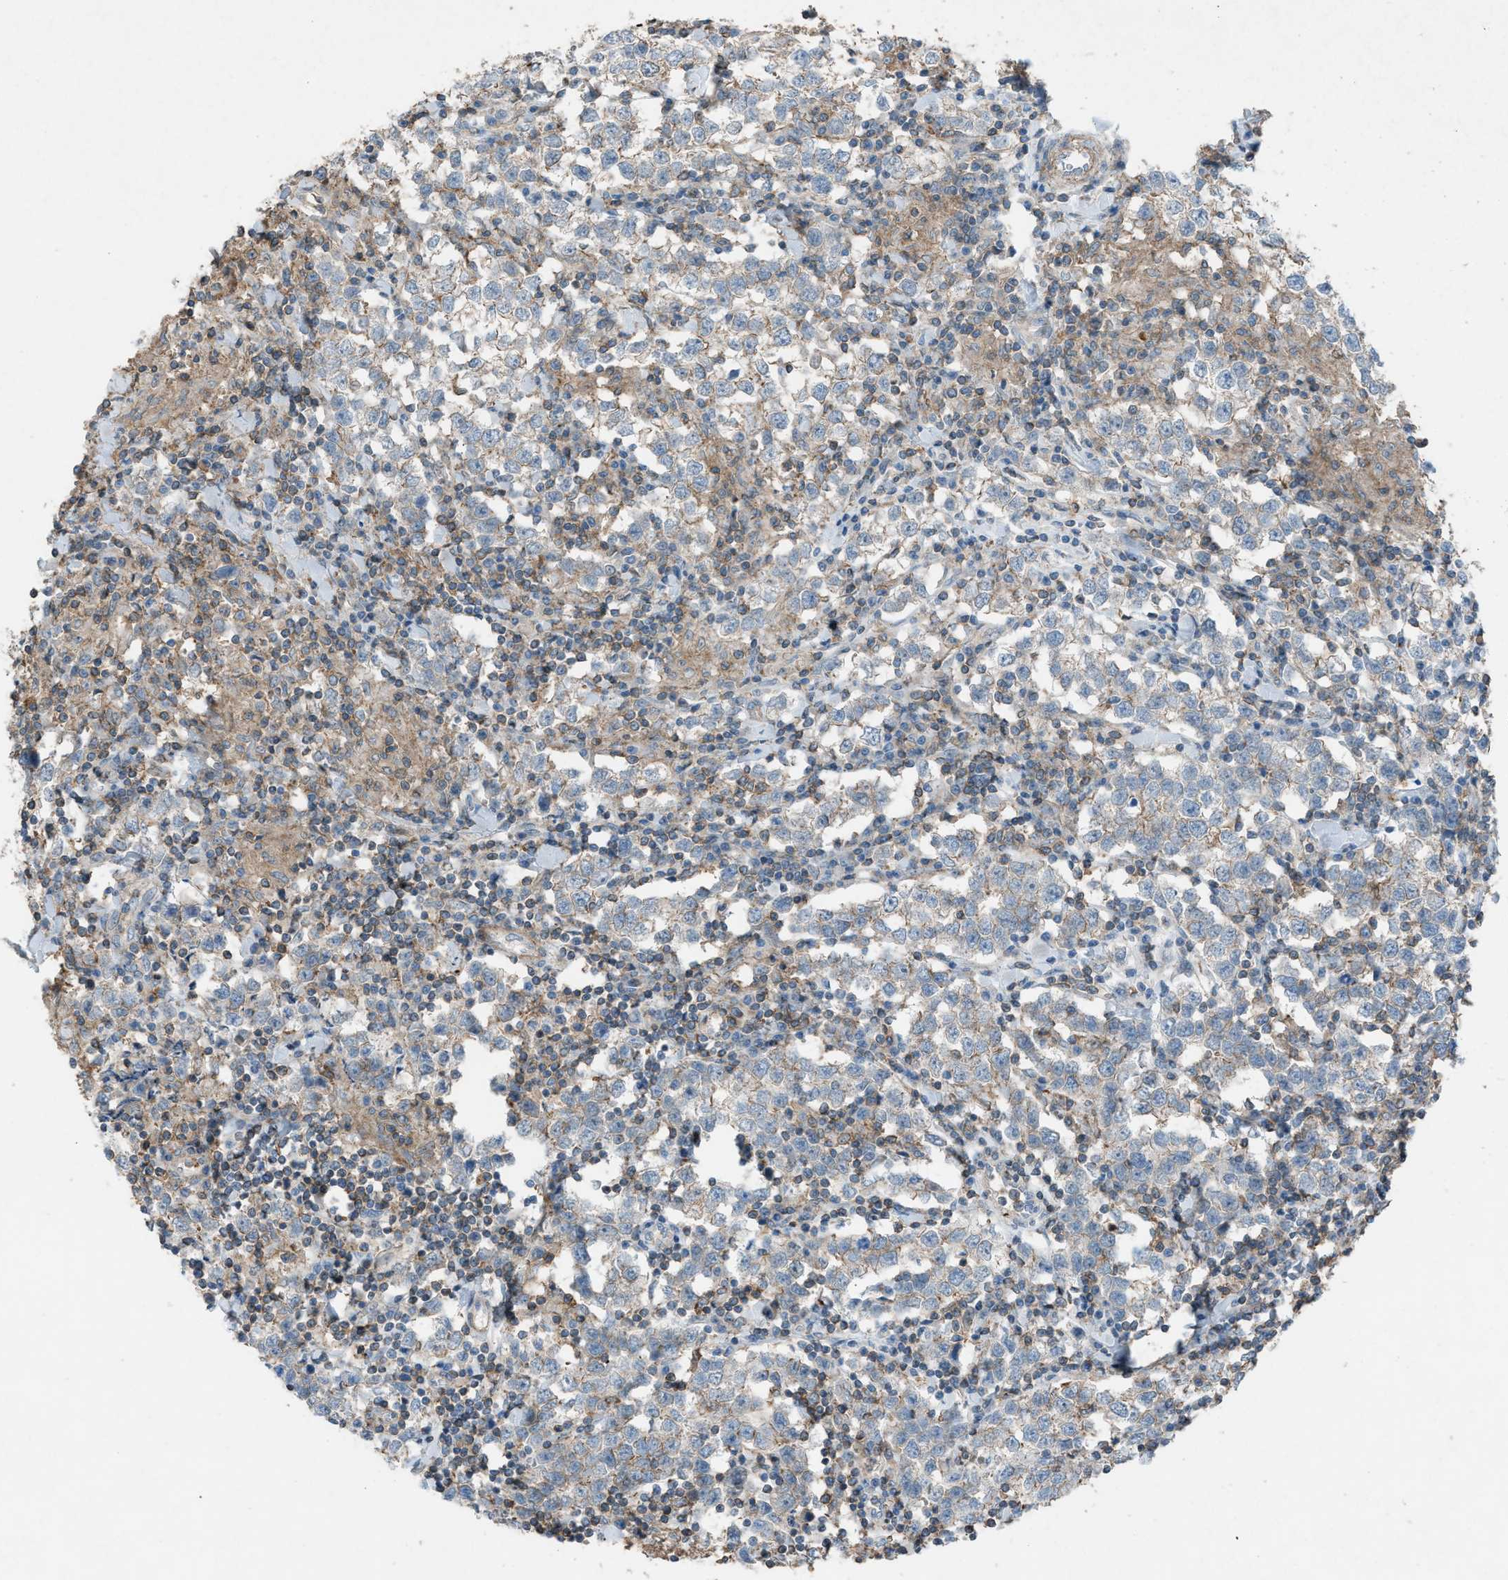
{"staining": {"intensity": "weak", "quantity": "25%-75%", "location": "cytoplasmic/membranous"}, "tissue": "testis cancer", "cell_type": "Tumor cells", "image_type": "cancer", "snomed": [{"axis": "morphology", "description": "Seminoma, NOS"}, {"axis": "morphology", "description": "Carcinoma, Embryonal, NOS"}, {"axis": "topography", "description": "Testis"}], "caption": "Human testis embryonal carcinoma stained with a protein marker displays weak staining in tumor cells.", "gene": "NCK2", "patient": {"sex": "male", "age": 36}}